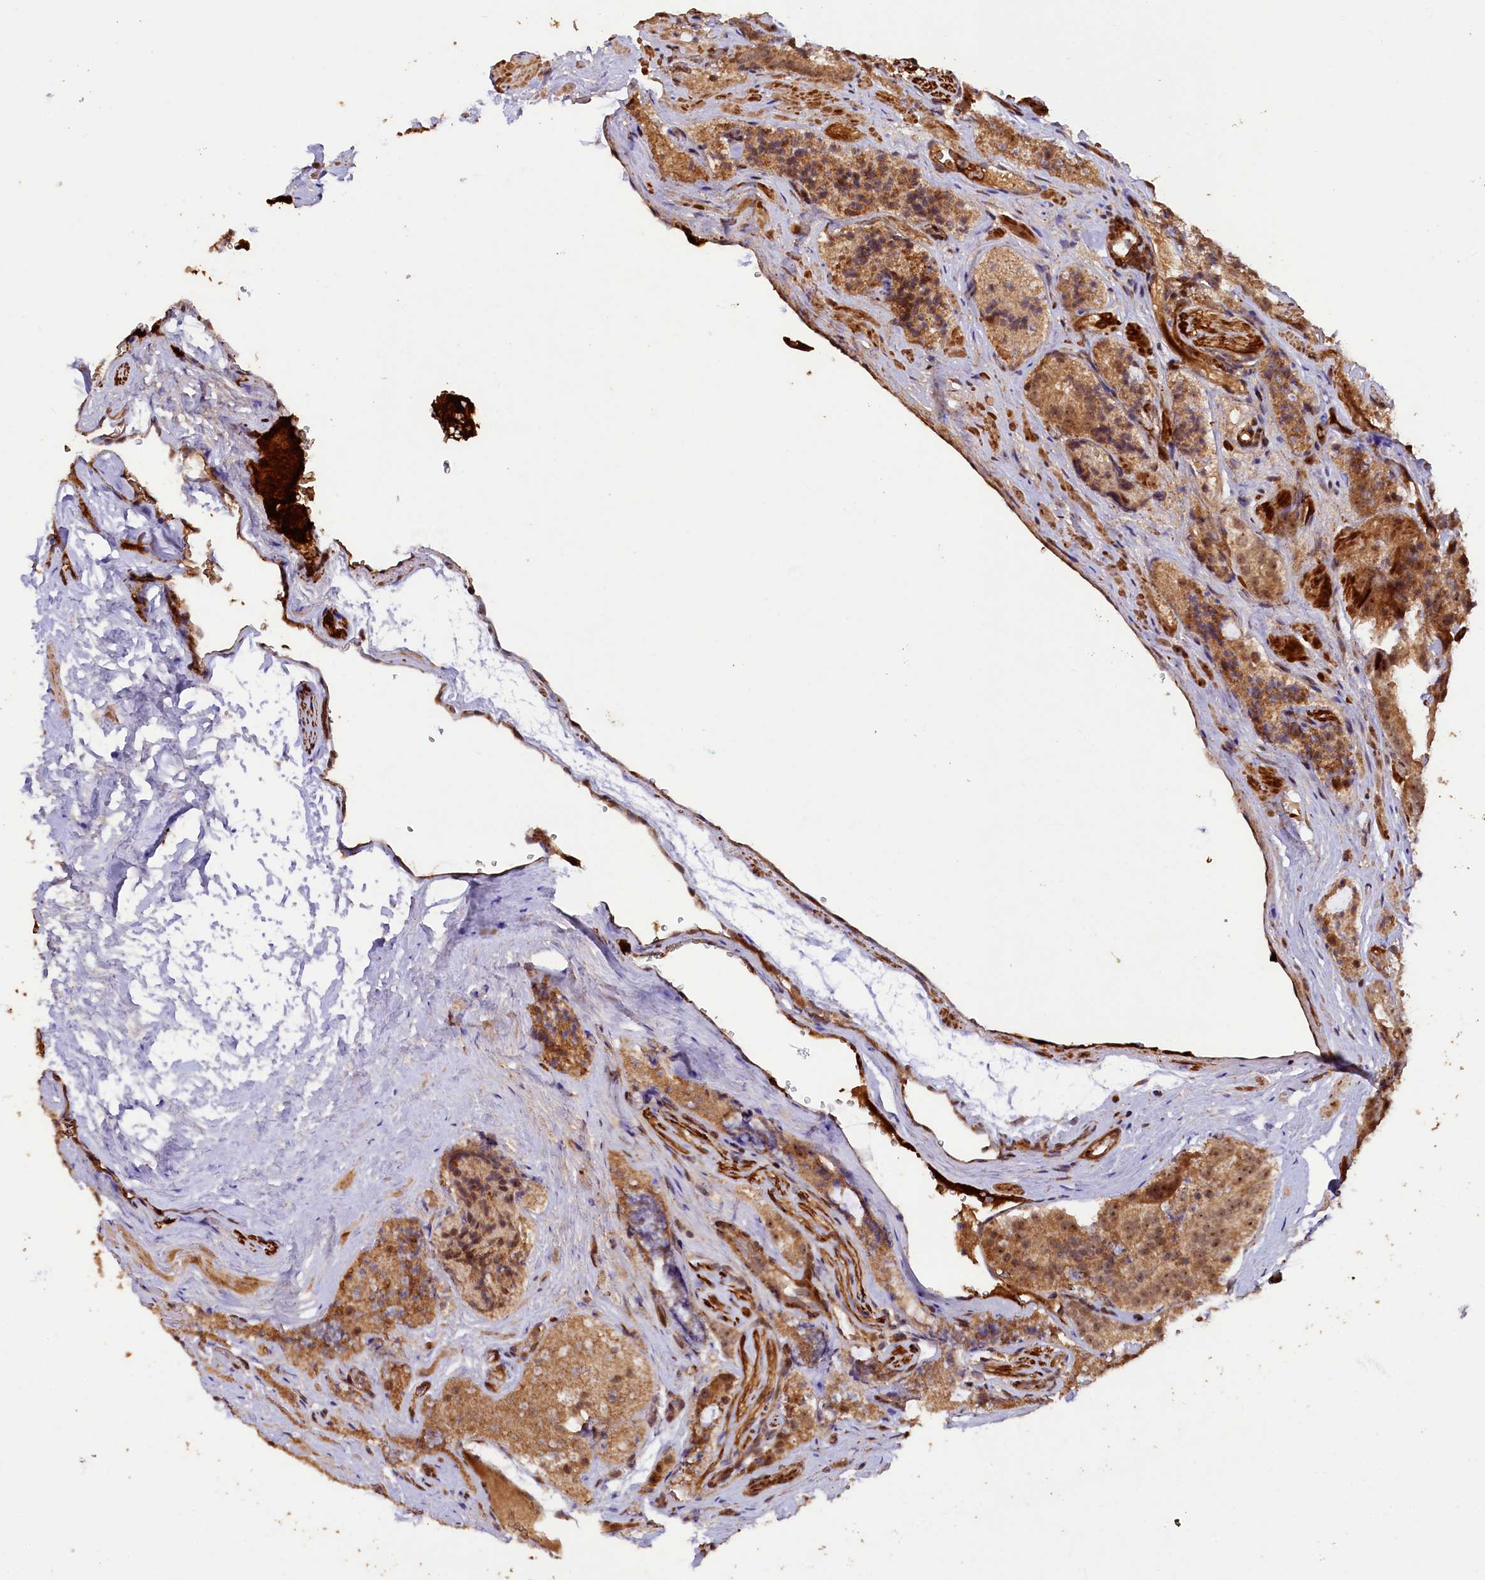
{"staining": {"intensity": "moderate", "quantity": ">75%", "location": "cytoplasmic/membranous,nuclear"}, "tissue": "prostate cancer", "cell_type": "Tumor cells", "image_type": "cancer", "snomed": [{"axis": "morphology", "description": "Adenocarcinoma, High grade"}, {"axis": "topography", "description": "Prostate"}], "caption": "IHC photomicrograph of prostate cancer (adenocarcinoma (high-grade)) stained for a protein (brown), which exhibits medium levels of moderate cytoplasmic/membranous and nuclear positivity in approximately >75% of tumor cells.", "gene": "SHPRH", "patient": {"sex": "male", "age": 57}}